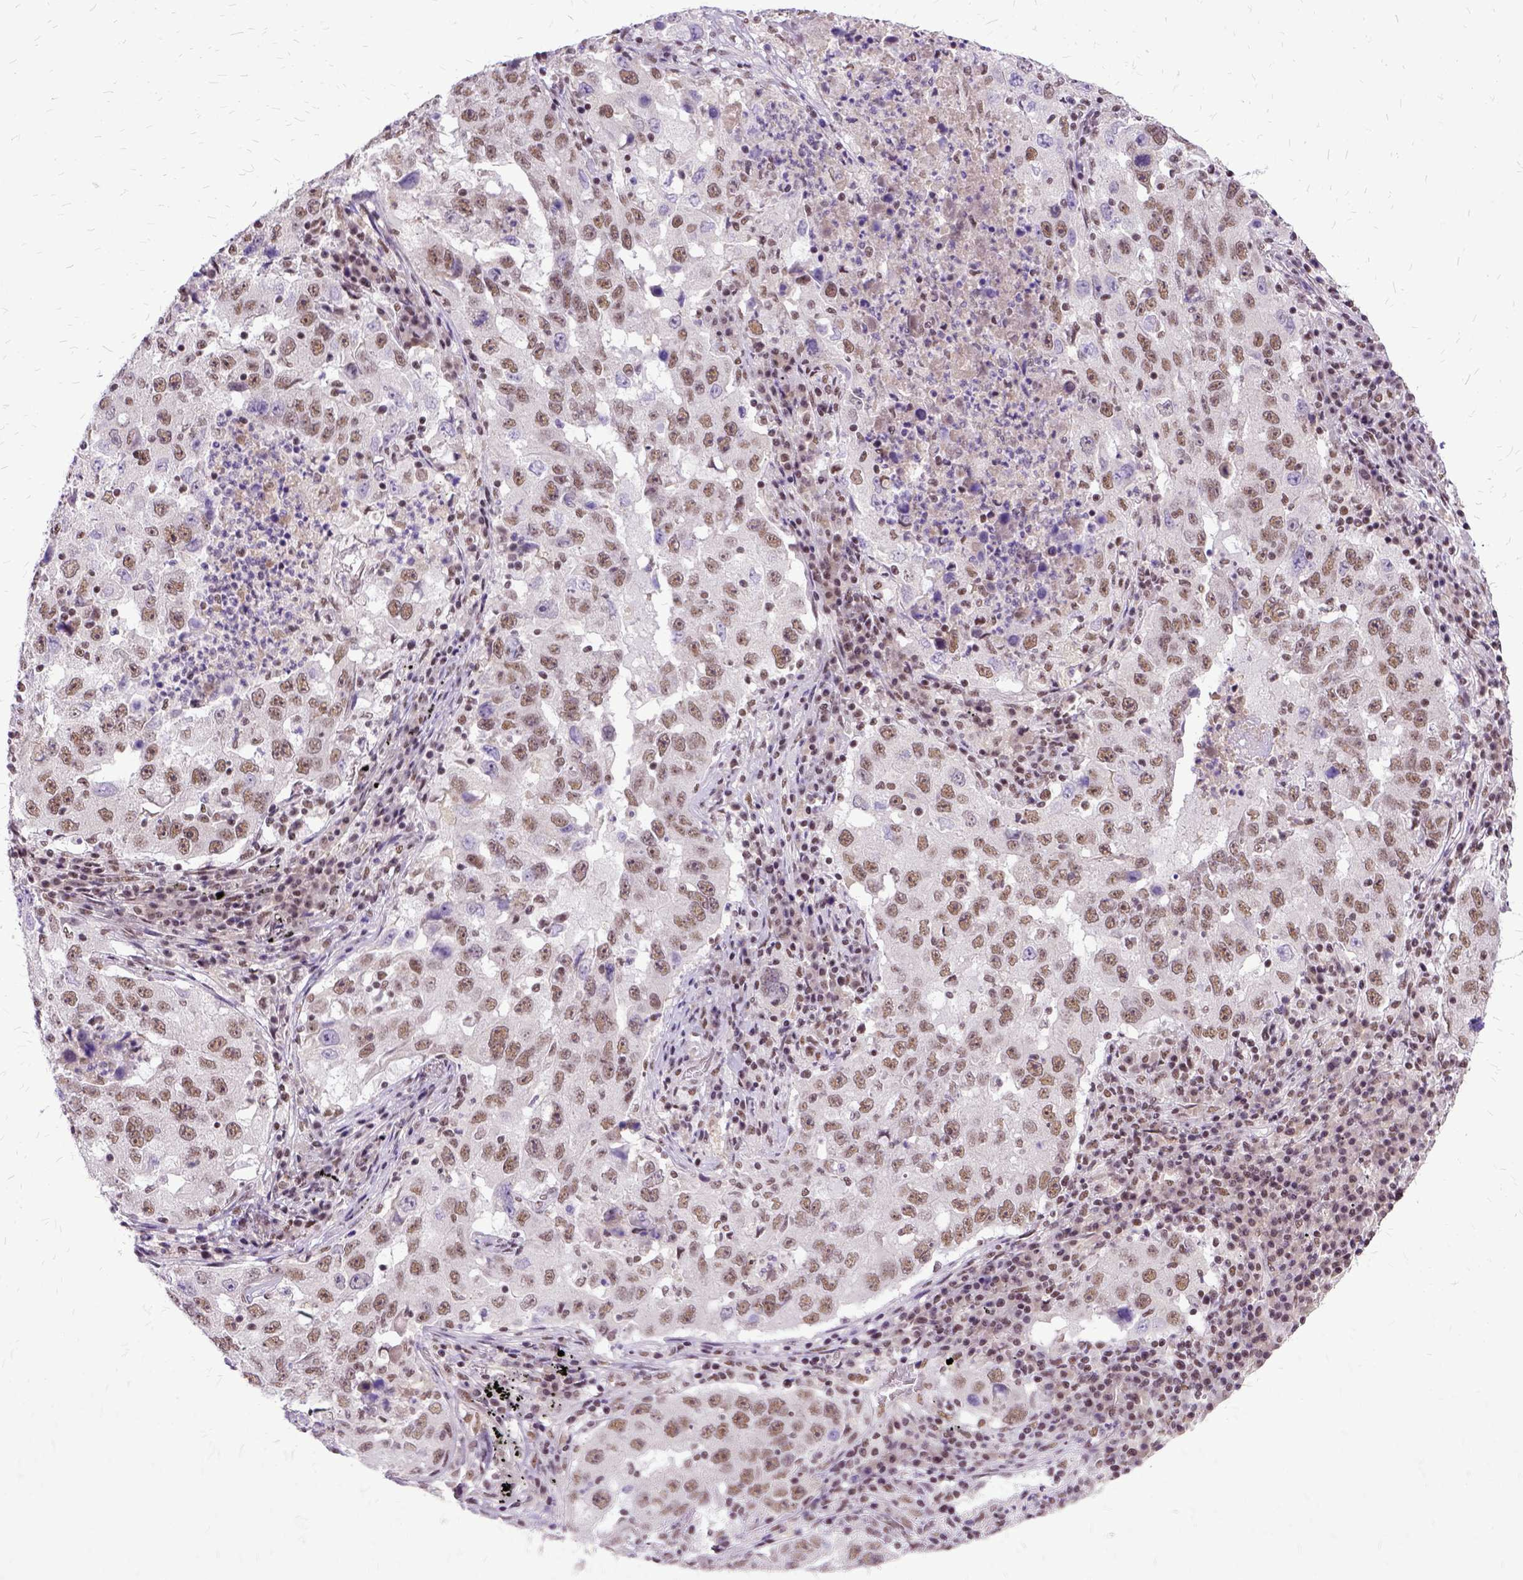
{"staining": {"intensity": "moderate", "quantity": ">75%", "location": "nuclear"}, "tissue": "lung cancer", "cell_type": "Tumor cells", "image_type": "cancer", "snomed": [{"axis": "morphology", "description": "Adenocarcinoma, NOS"}, {"axis": "topography", "description": "Lung"}], "caption": "This photomicrograph reveals IHC staining of human lung adenocarcinoma, with medium moderate nuclear staining in approximately >75% of tumor cells.", "gene": "SETD1A", "patient": {"sex": "male", "age": 73}}